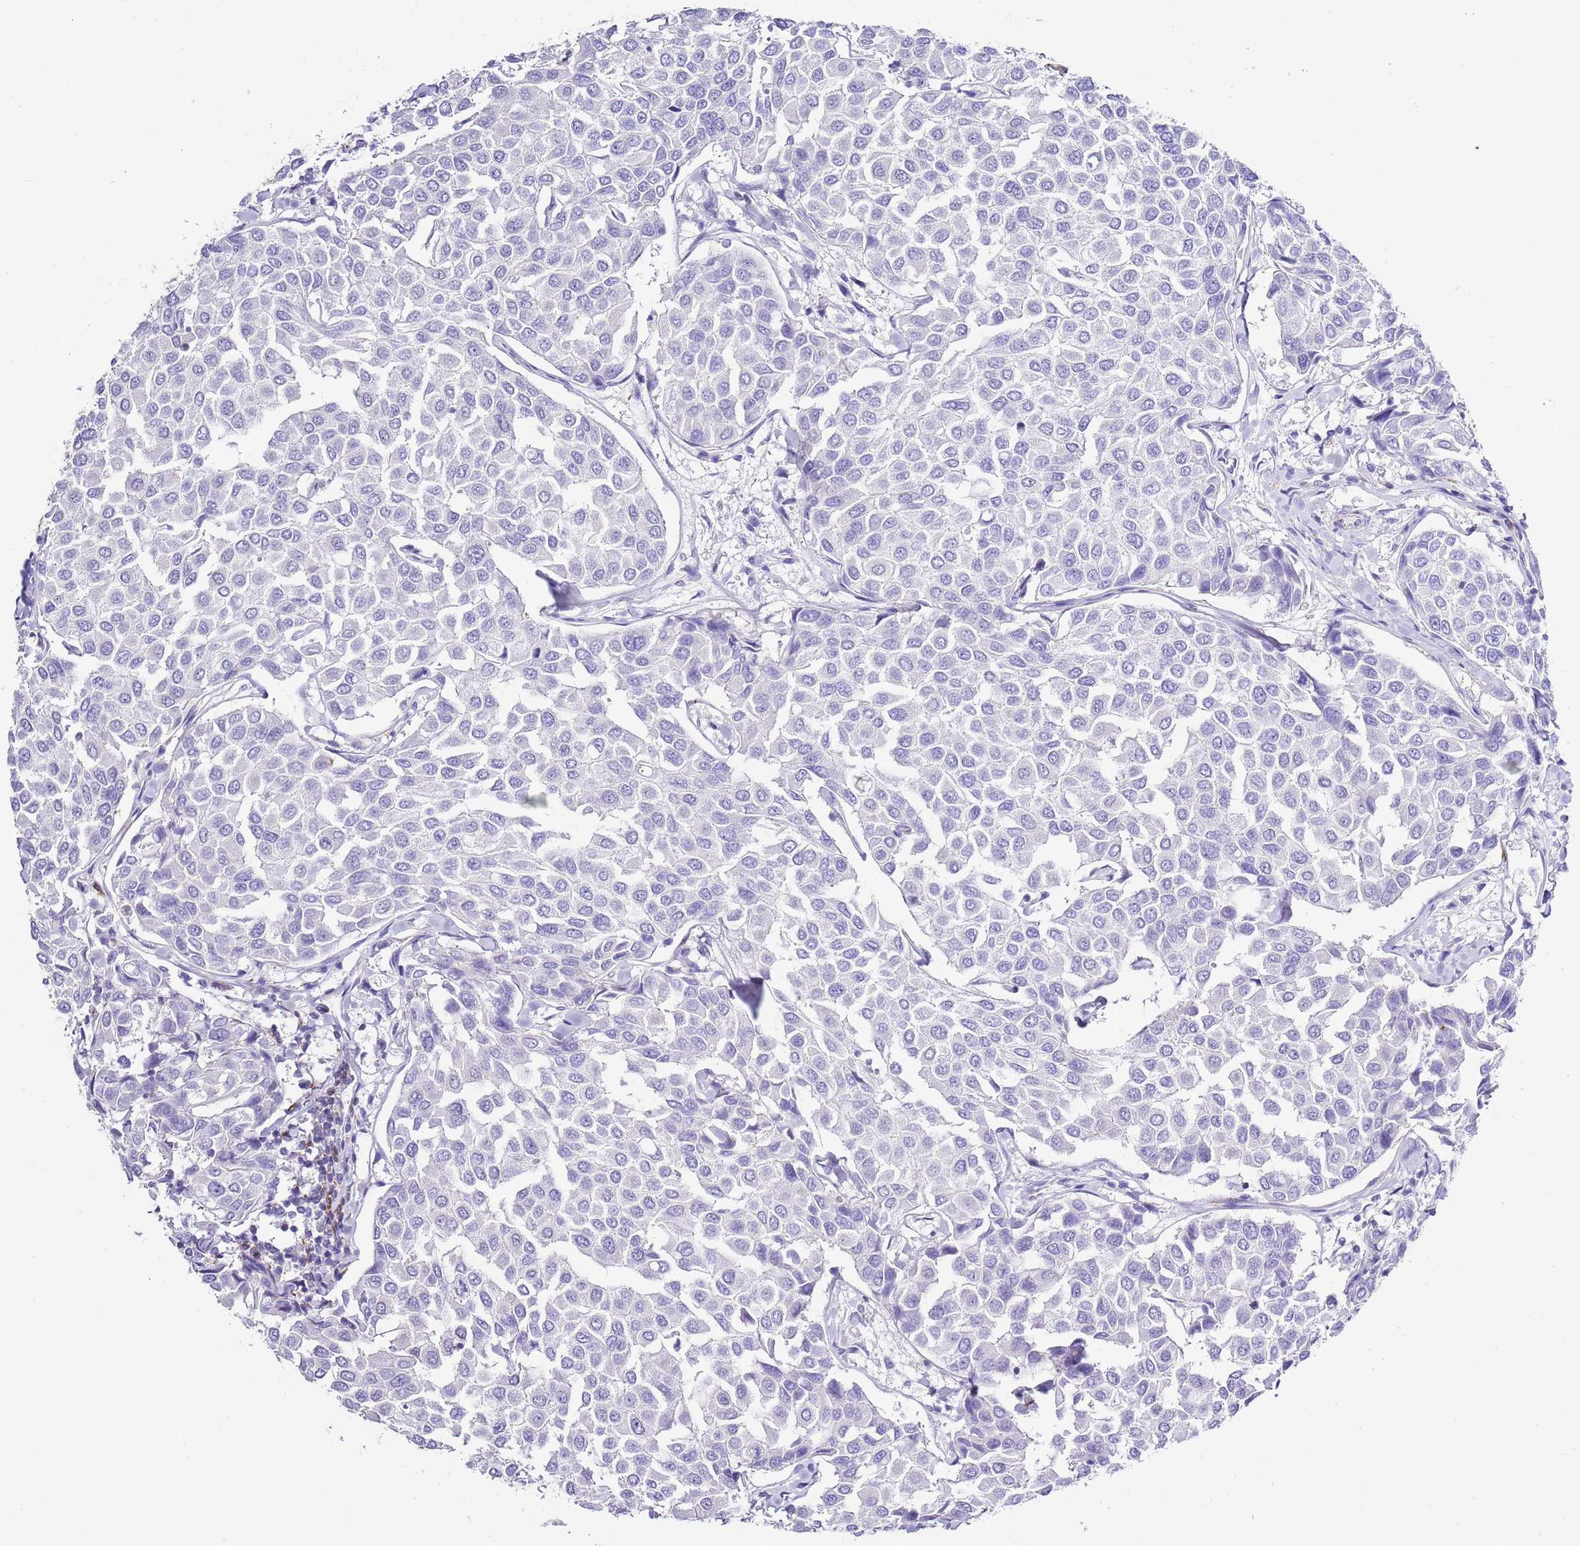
{"staining": {"intensity": "negative", "quantity": "none", "location": "none"}, "tissue": "breast cancer", "cell_type": "Tumor cells", "image_type": "cancer", "snomed": [{"axis": "morphology", "description": "Duct carcinoma"}, {"axis": "topography", "description": "Breast"}], "caption": "This is a photomicrograph of IHC staining of breast cancer, which shows no staining in tumor cells.", "gene": "ALDH3A1", "patient": {"sex": "female", "age": 55}}